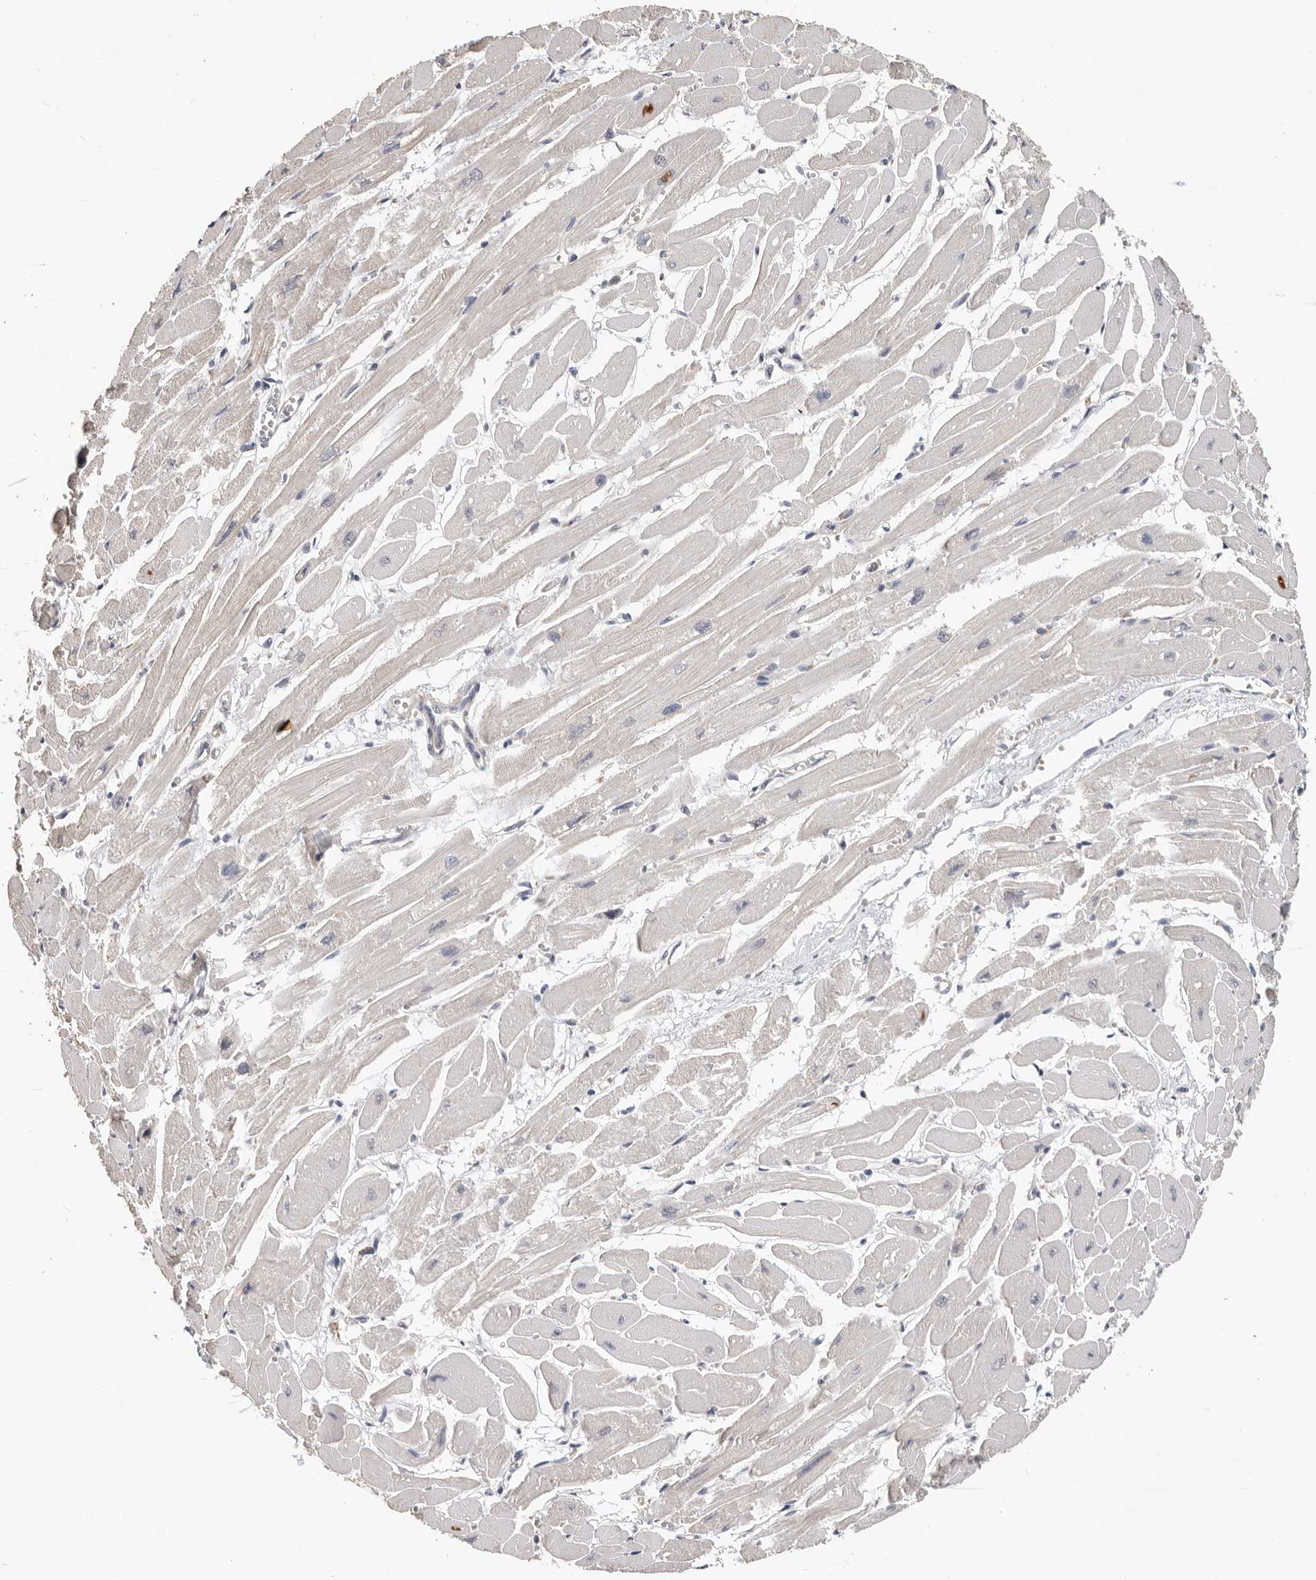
{"staining": {"intensity": "negative", "quantity": "none", "location": "none"}, "tissue": "heart muscle", "cell_type": "Cardiomyocytes", "image_type": "normal", "snomed": [{"axis": "morphology", "description": "Normal tissue, NOS"}, {"axis": "topography", "description": "Heart"}], "caption": "The image demonstrates no significant positivity in cardiomyocytes of heart muscle.", "gene": "HENMT1", "patient": {"sex": "female", "age": 54}}